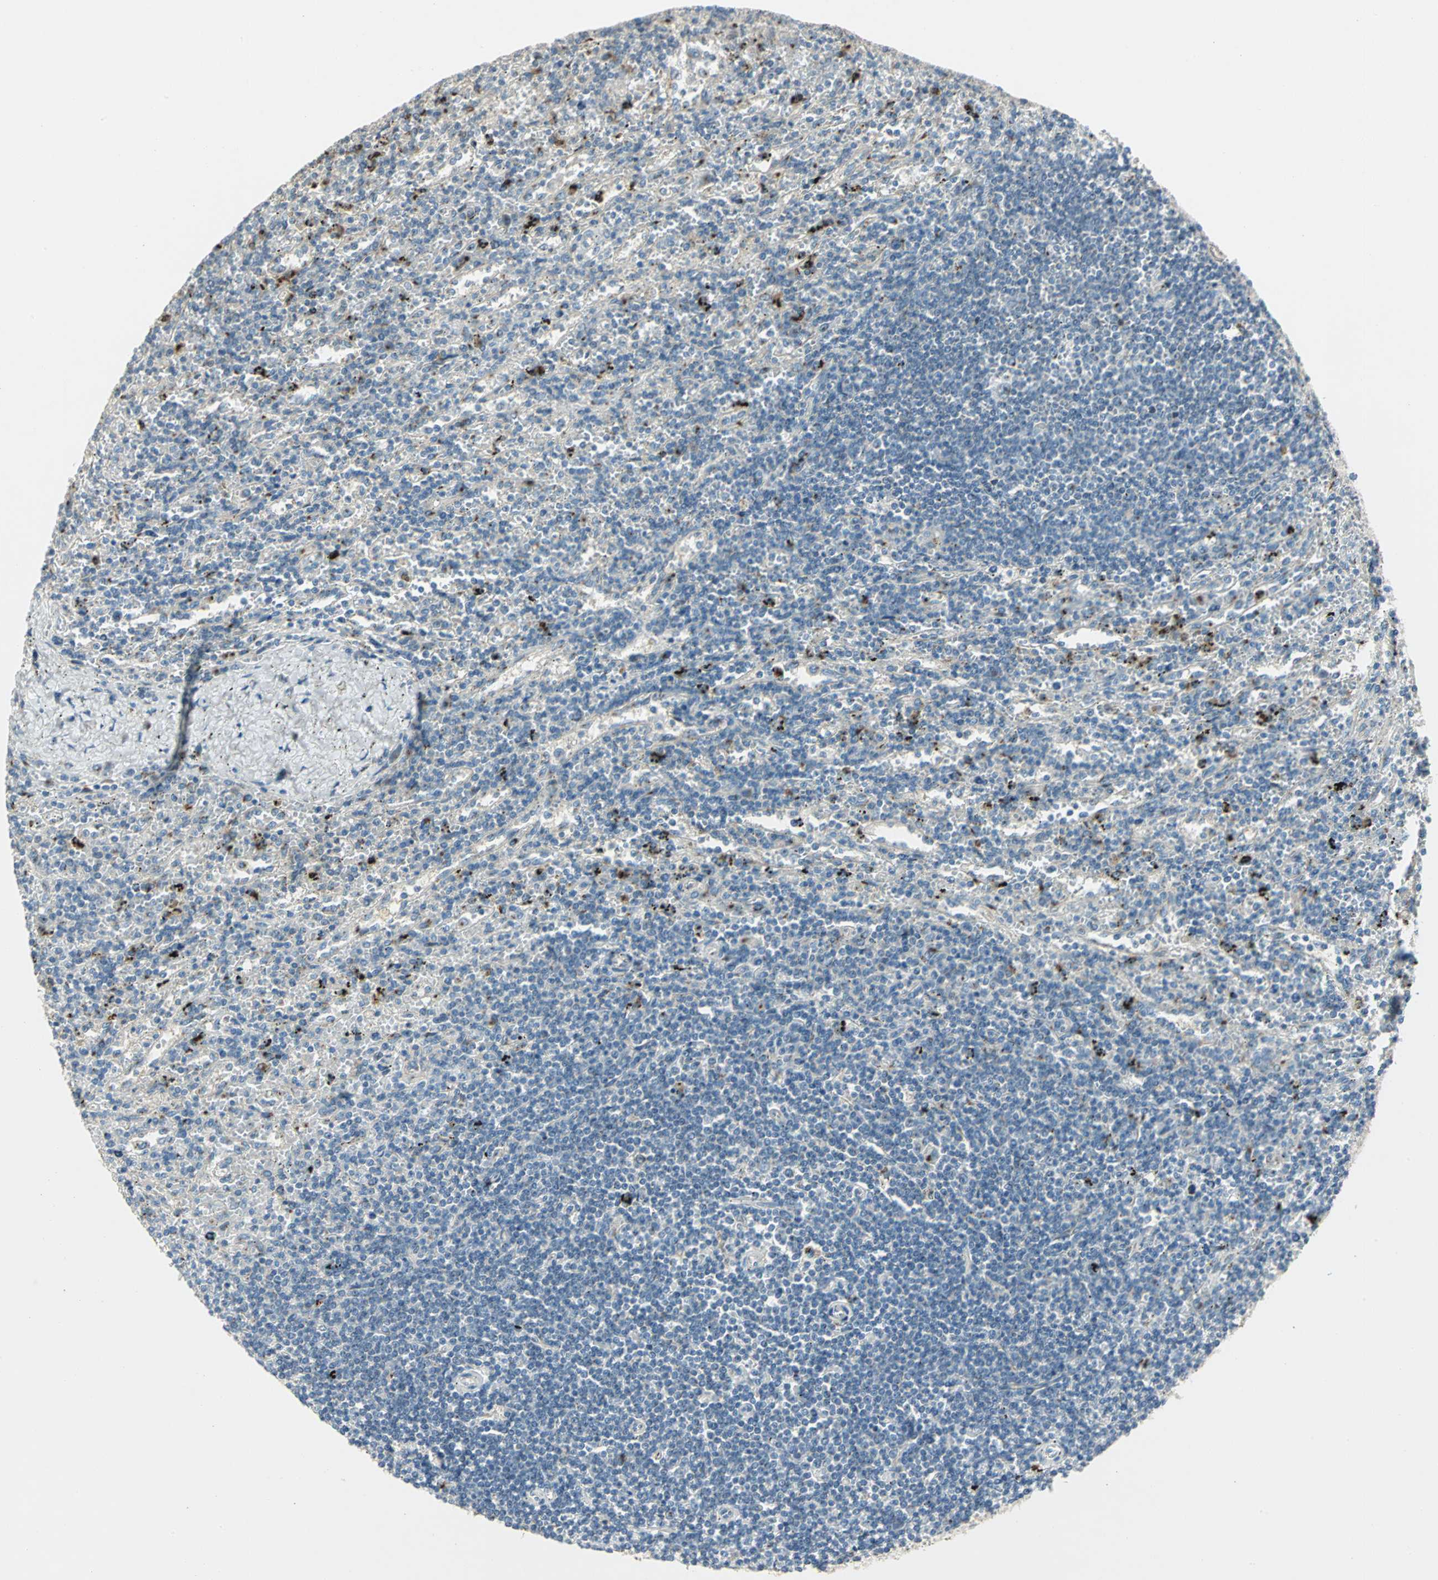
{"staining": {"intensity": "negative", "quantity": "none", "location": "none"}, "tissue": "lymphoma", "cell_type": "Tumor cells", "image_type": "cancer", "snomed": [{"axis": "morphology", "description": "Malignant lymphoma, non-Hodgkin's type, Low grade"}, {"axis": "topography", "description": "Spleen"}], "caption": "The histopathology image demonstrates no staining of tumor cells in lymphoma.", "gene": "TM9SF2", "patient": {"sex": "male", "age": 76}}